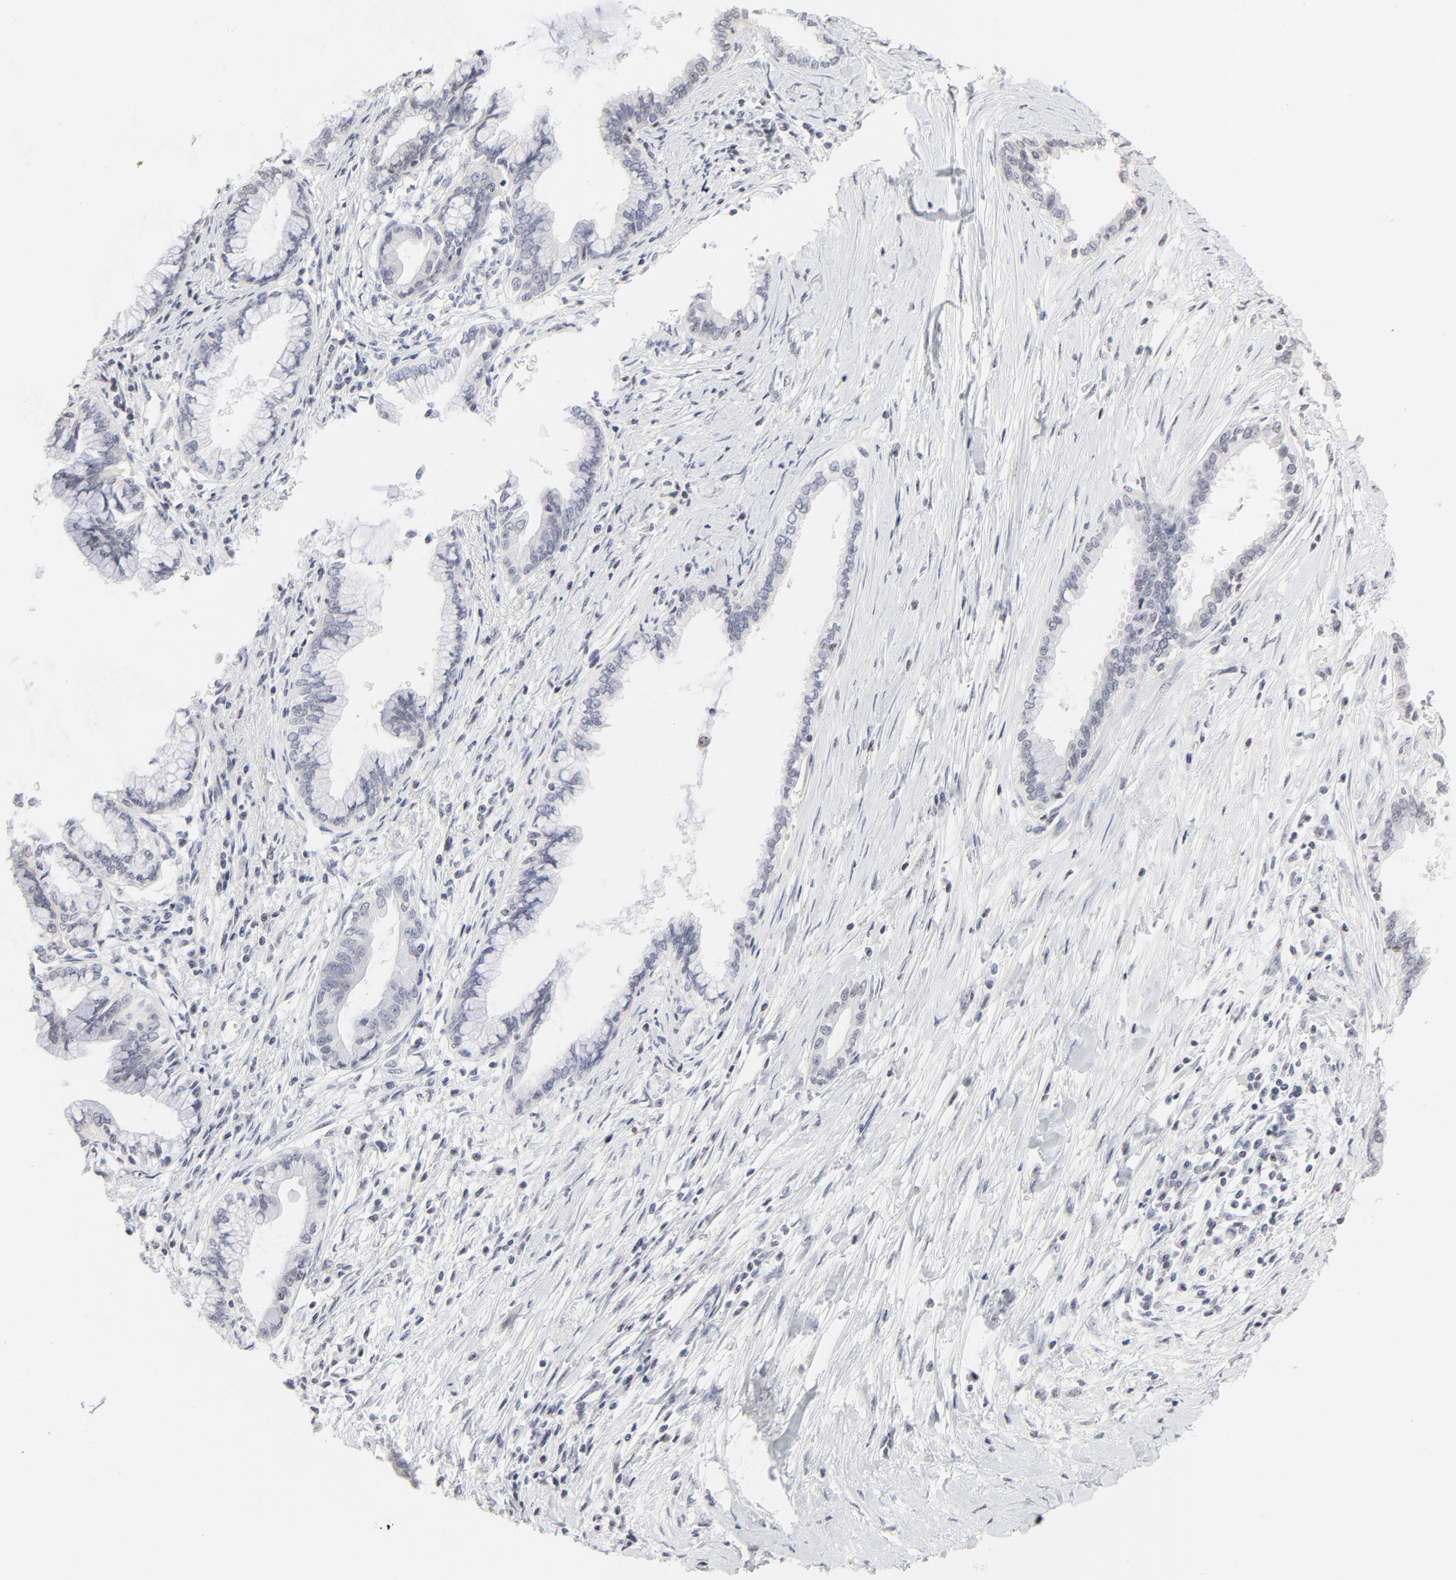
{"staining": {"intensity": "negative", "quantity": "none", "location": "none"}, "tissue": "pancreatic cancer", "cell_type": "Tumor cells", "image_type": "cancer", "snomed": [{"axis": "morphology", "description": "Adenocarcinoma, NOS"}, {"axis": "topography", "description": "Pancreas"}], "caption": "IHC of pancreatic cancer (adenocarcinoma) shows no staining in tumor cells. The staining was performed using DAB (3,3'-diaminobenzidine) to visualize the protein expression in brown, while the nuclei were stained in blue with hematoxylin (Magnification: 20x).", "gene": "NFIL3", "patient": {"sex": "female", "age": 64}}